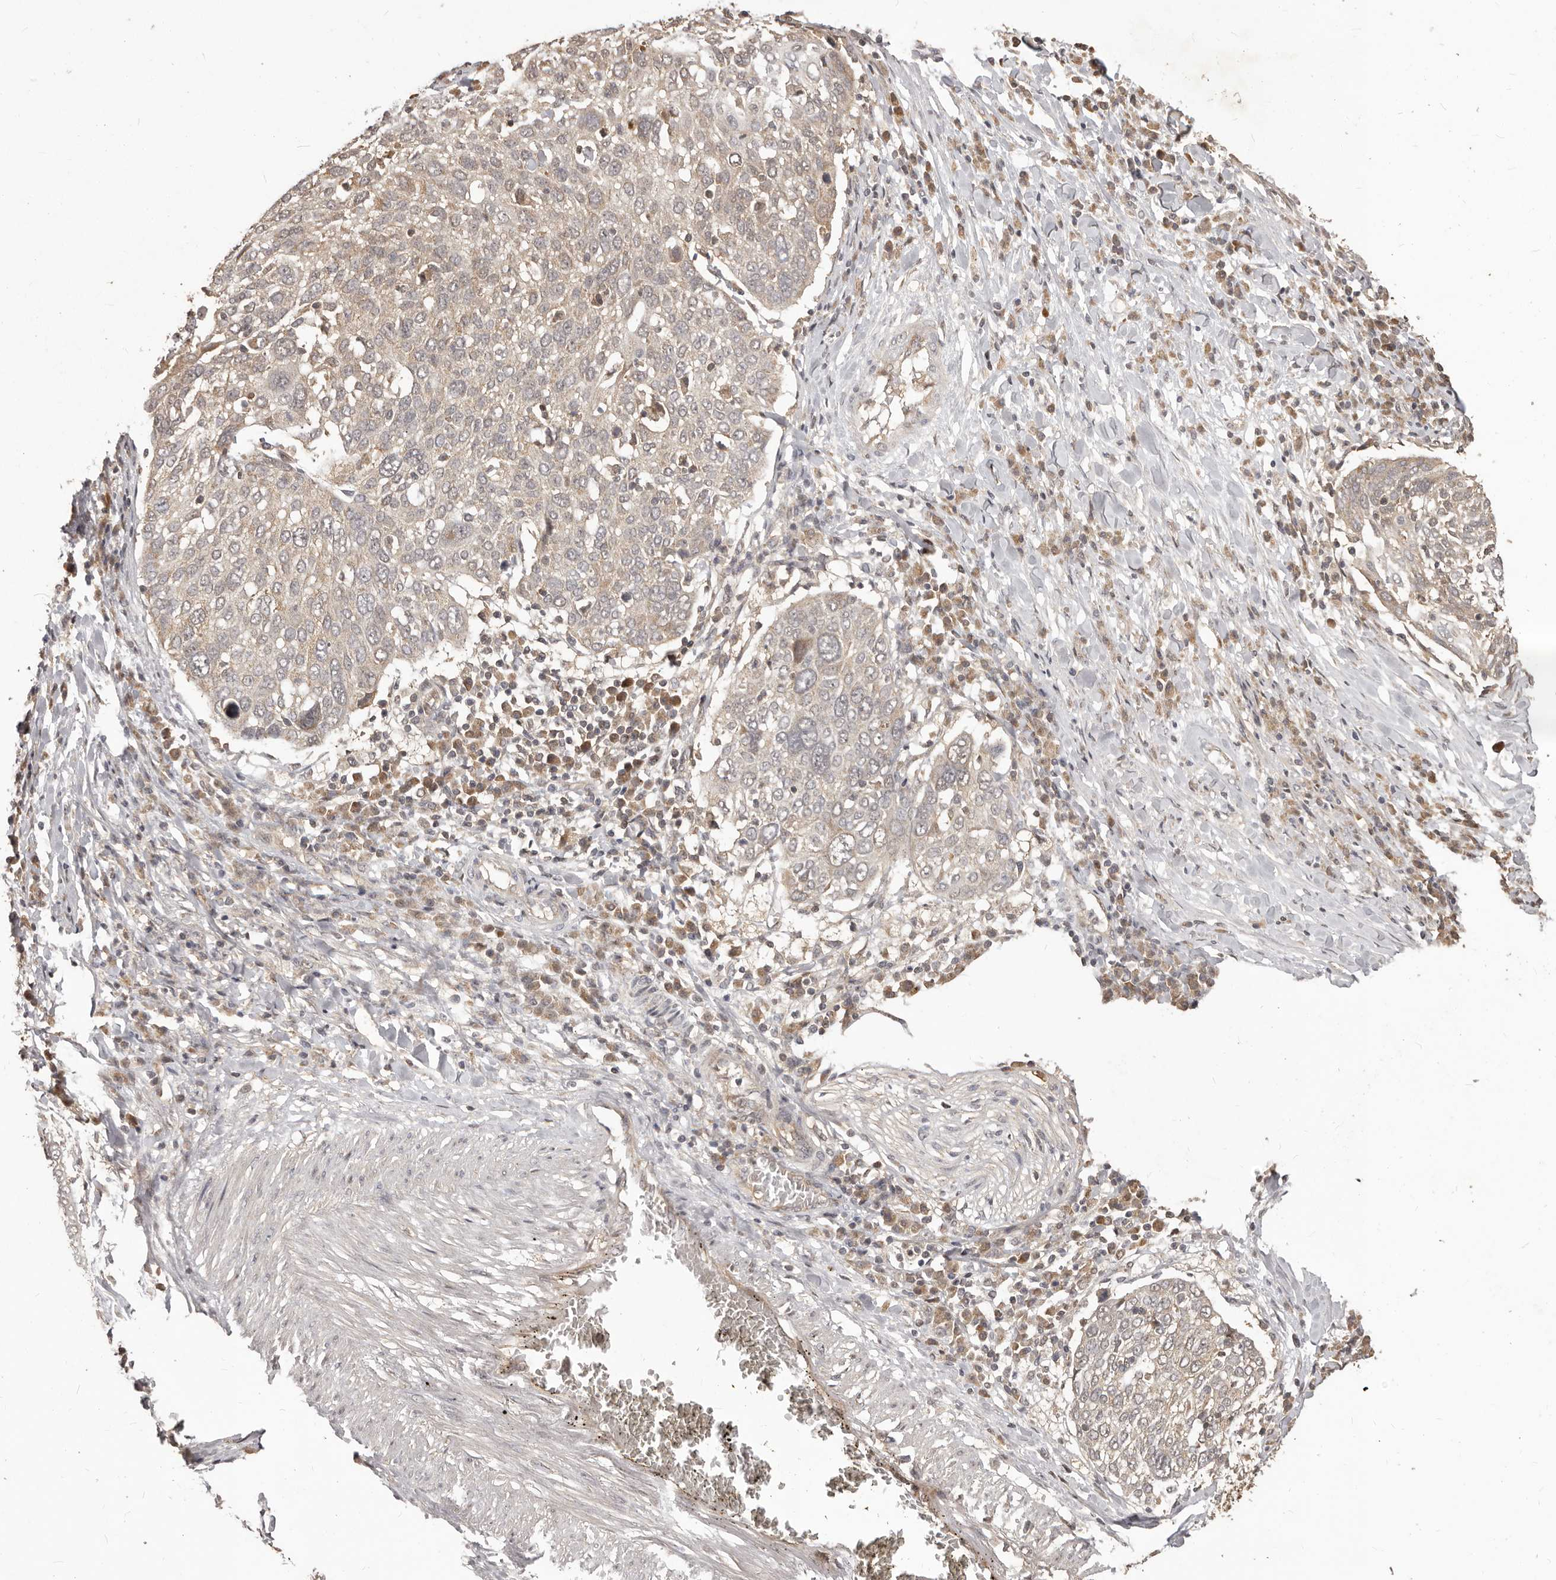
{"staining": {"intensity": "weak", "quantity": "<25%", "location": "cytoplasmic/membranous"}, "tissue": "lung cancer", "cell_type": "Tumor cells", "image_type": "cancer", "snomed": [{"axis": "morphology", "description": "Squamous cell carcinoma, NOS"}, {"axis": "topography", "description": "Lung"}], "caption": "IHC photomicrograph of squamous cell carcinoma (lung) stained for a protein (brown), which displays no staining in tumor cells. (DAB (3,3'-diaminobenzidine) immunohistochemistry, high magnification).", "gene": "MTO1", "patient": {"sex": "male", "age": 65}}